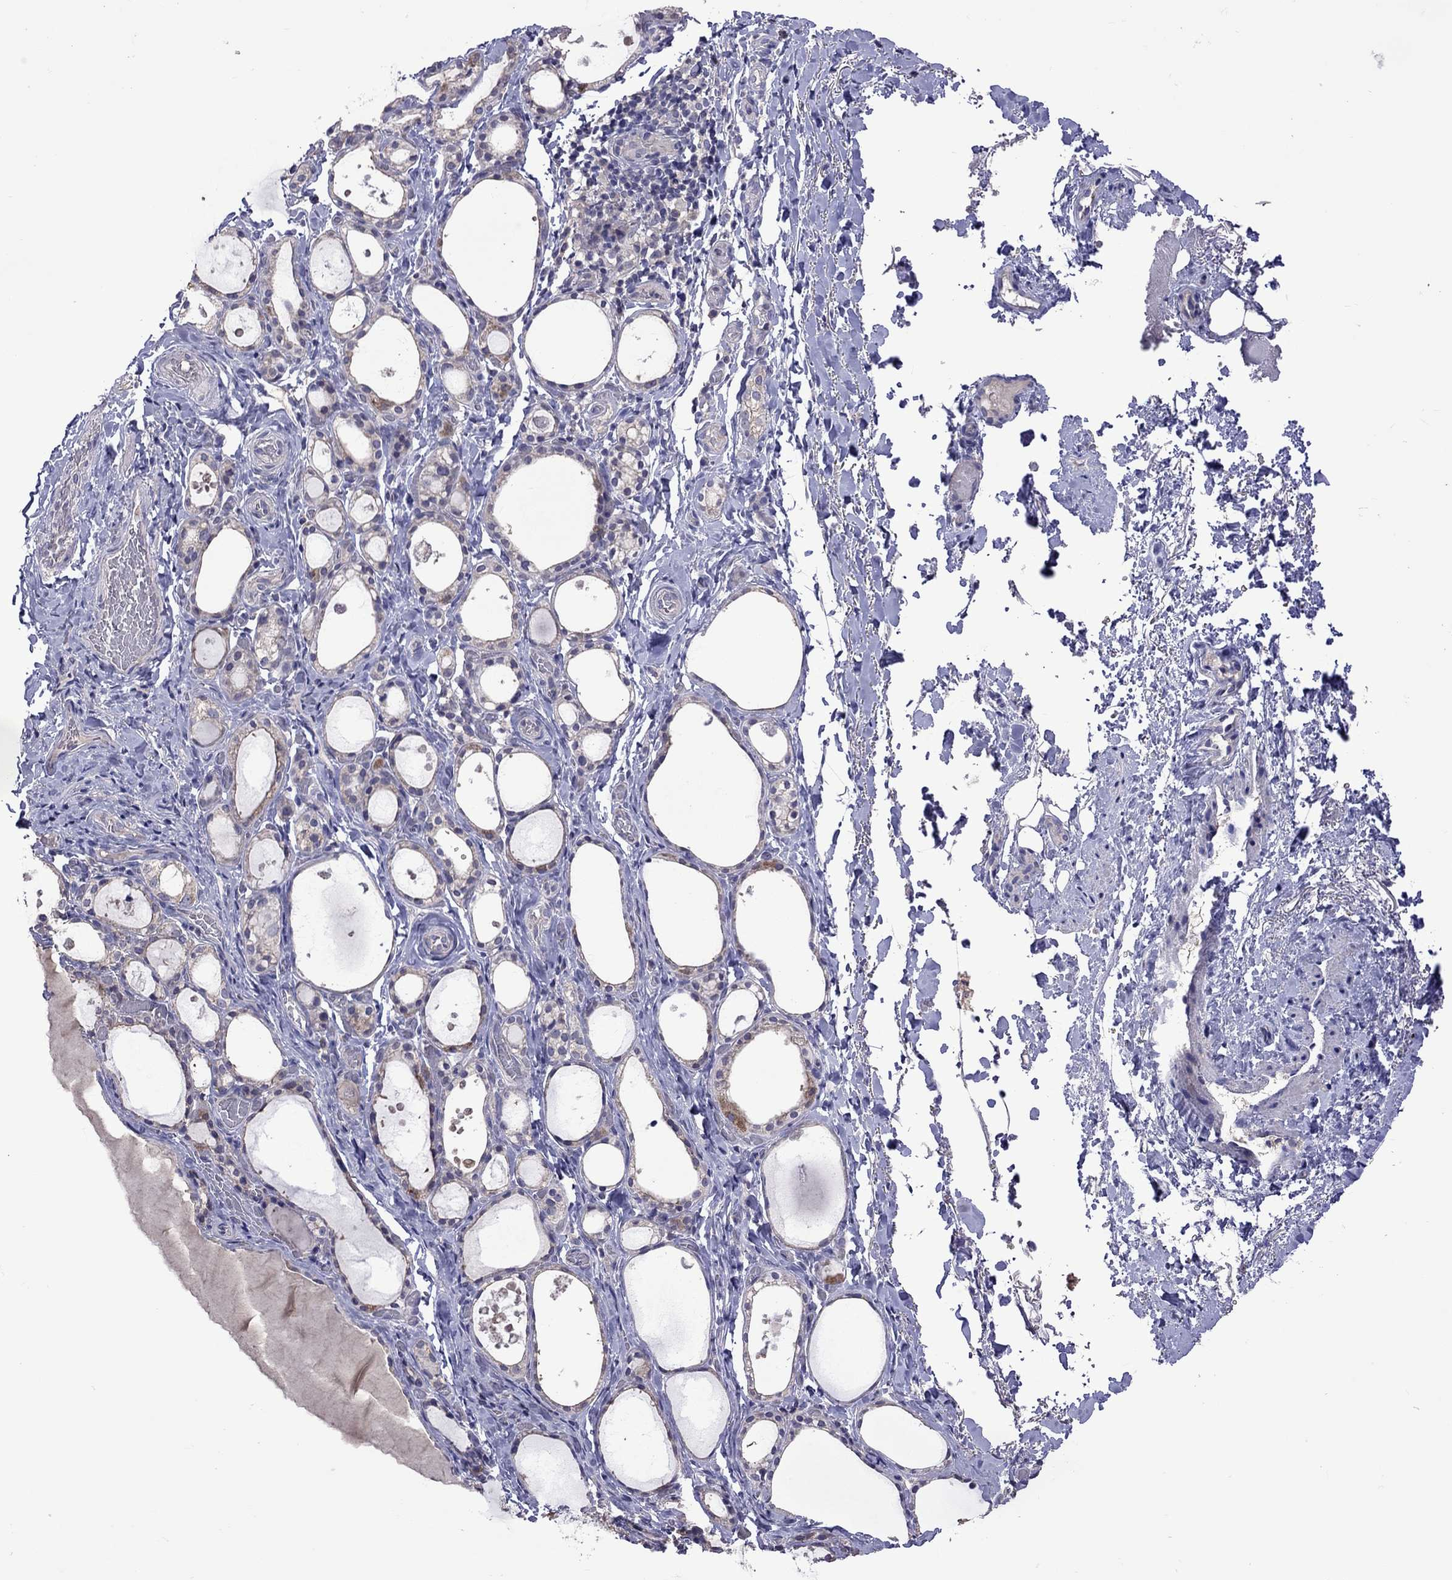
{"staining": {"intensity": "weak", "quantity": "25%-75%", "location": "cytoplasmic/membranous"}, "tissue": "thyroid gland", "cell_type": "Glandular cells", "image_type": "normal", "snomed": [{"axis": "morphology", "description": "Normal tissue, NOS"}, {"axis": "topography", "description": "Thyroid gland"}], "caption": "Immunohistochemistry (IHC) image of unremarkable thyroid gland: human thyroid gland stained using IHC shows low levels of weak protein expression localized specifically in the cytoplasmic/membranous of glandular cells, appearing as a cytoplasmic/membranous brown color.", "gene": "RTP5", "patient": {"sex": "male", "age": 68}}